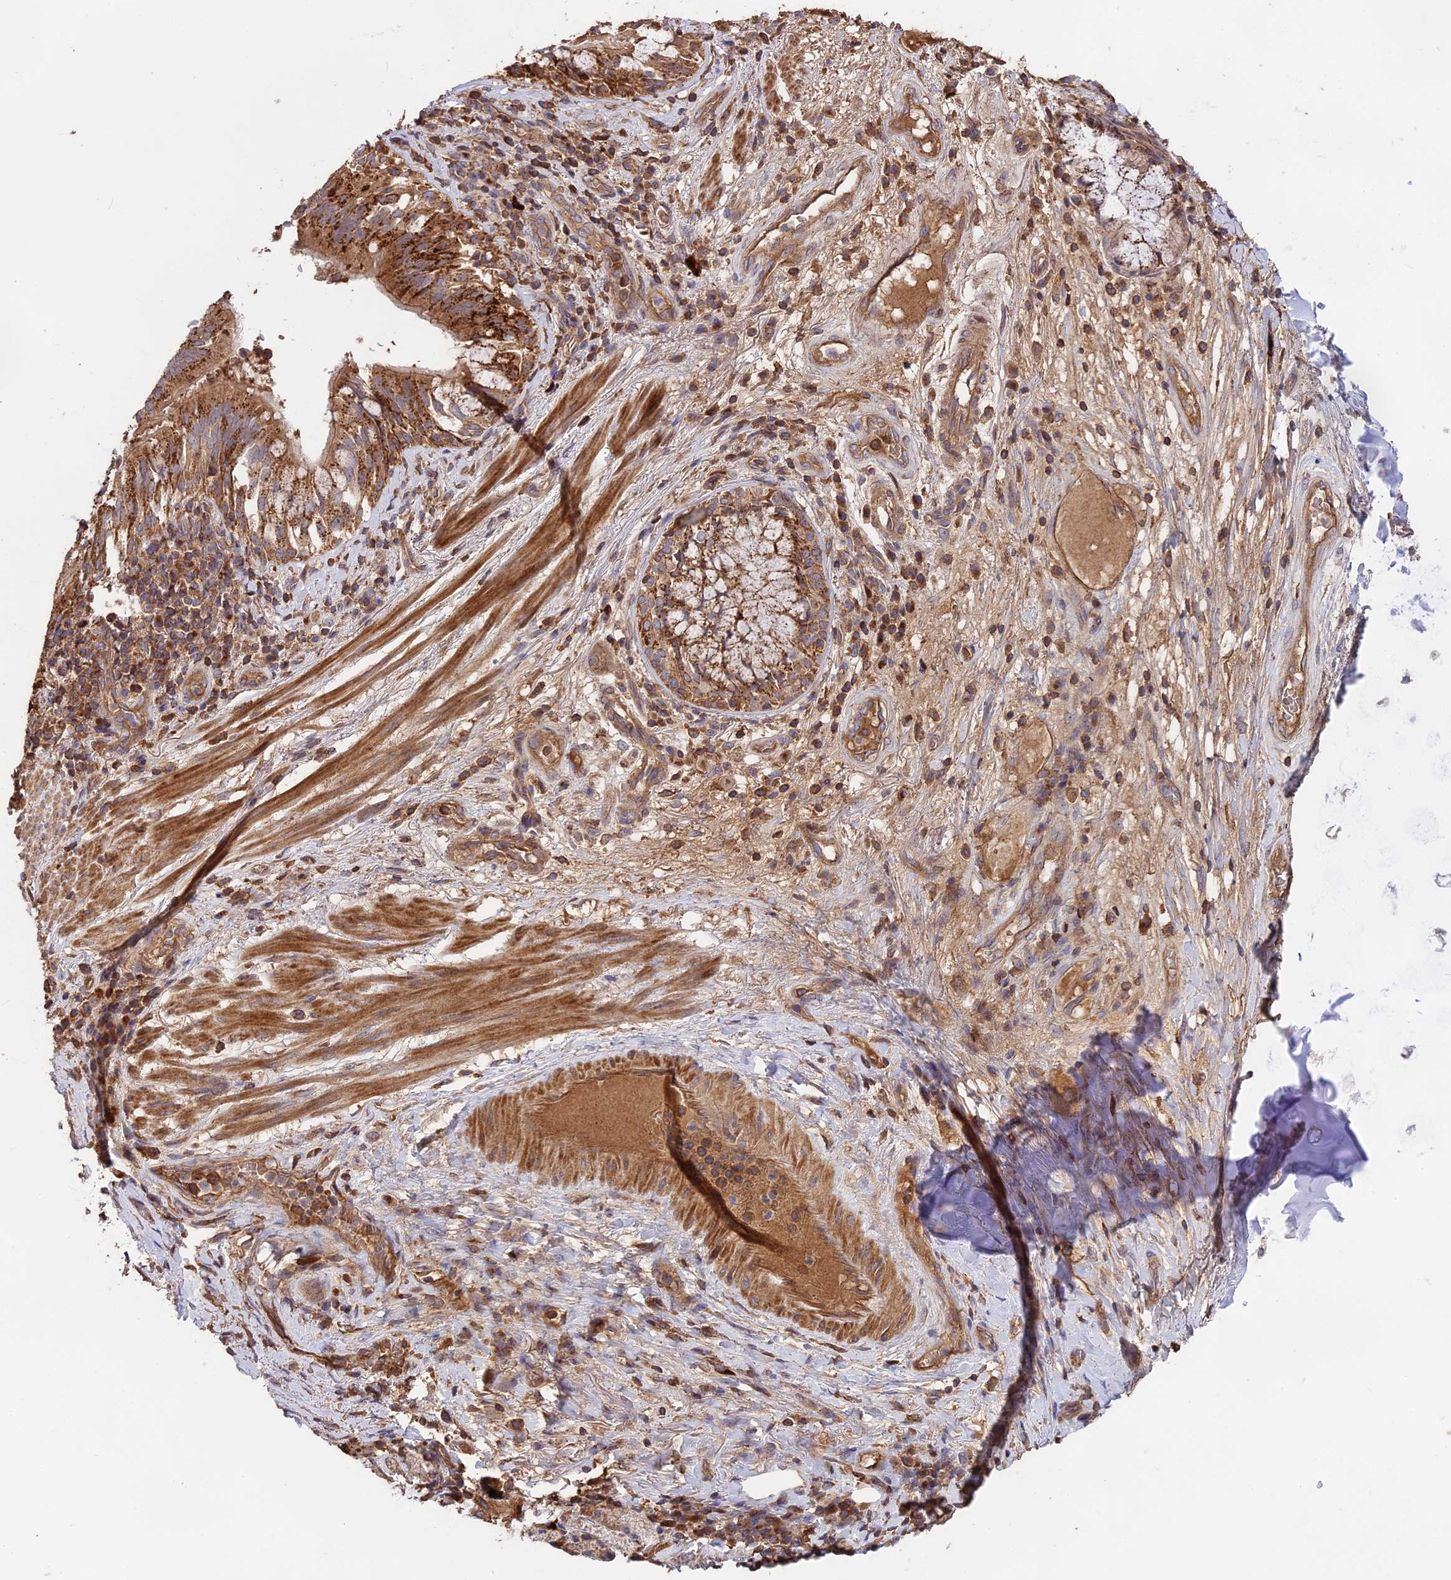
{"staining": {"intensity": "negative", "quantity": "none", "location": "none"}, "tissue": "adipose tissue", "cell_type": "Adipocytes", "image_type": "normal", "snomed": [{"axis": "morphology", "description": "Normal tissue, NOS"}, {"axis": "morphology", "description": "Squamous cell carcinoma, NOS"}, {"axis": "topography", "description": "Bronchus"}, {"axis": "topography", "description": "Lung"}], "caption": "IHC micrograph of normal adipose tissue stained for a protein (brown), which exhibits no positivity in adipocytes.", "gene": "NUDT8", "patient": {"sex": "male", "age": 64}}